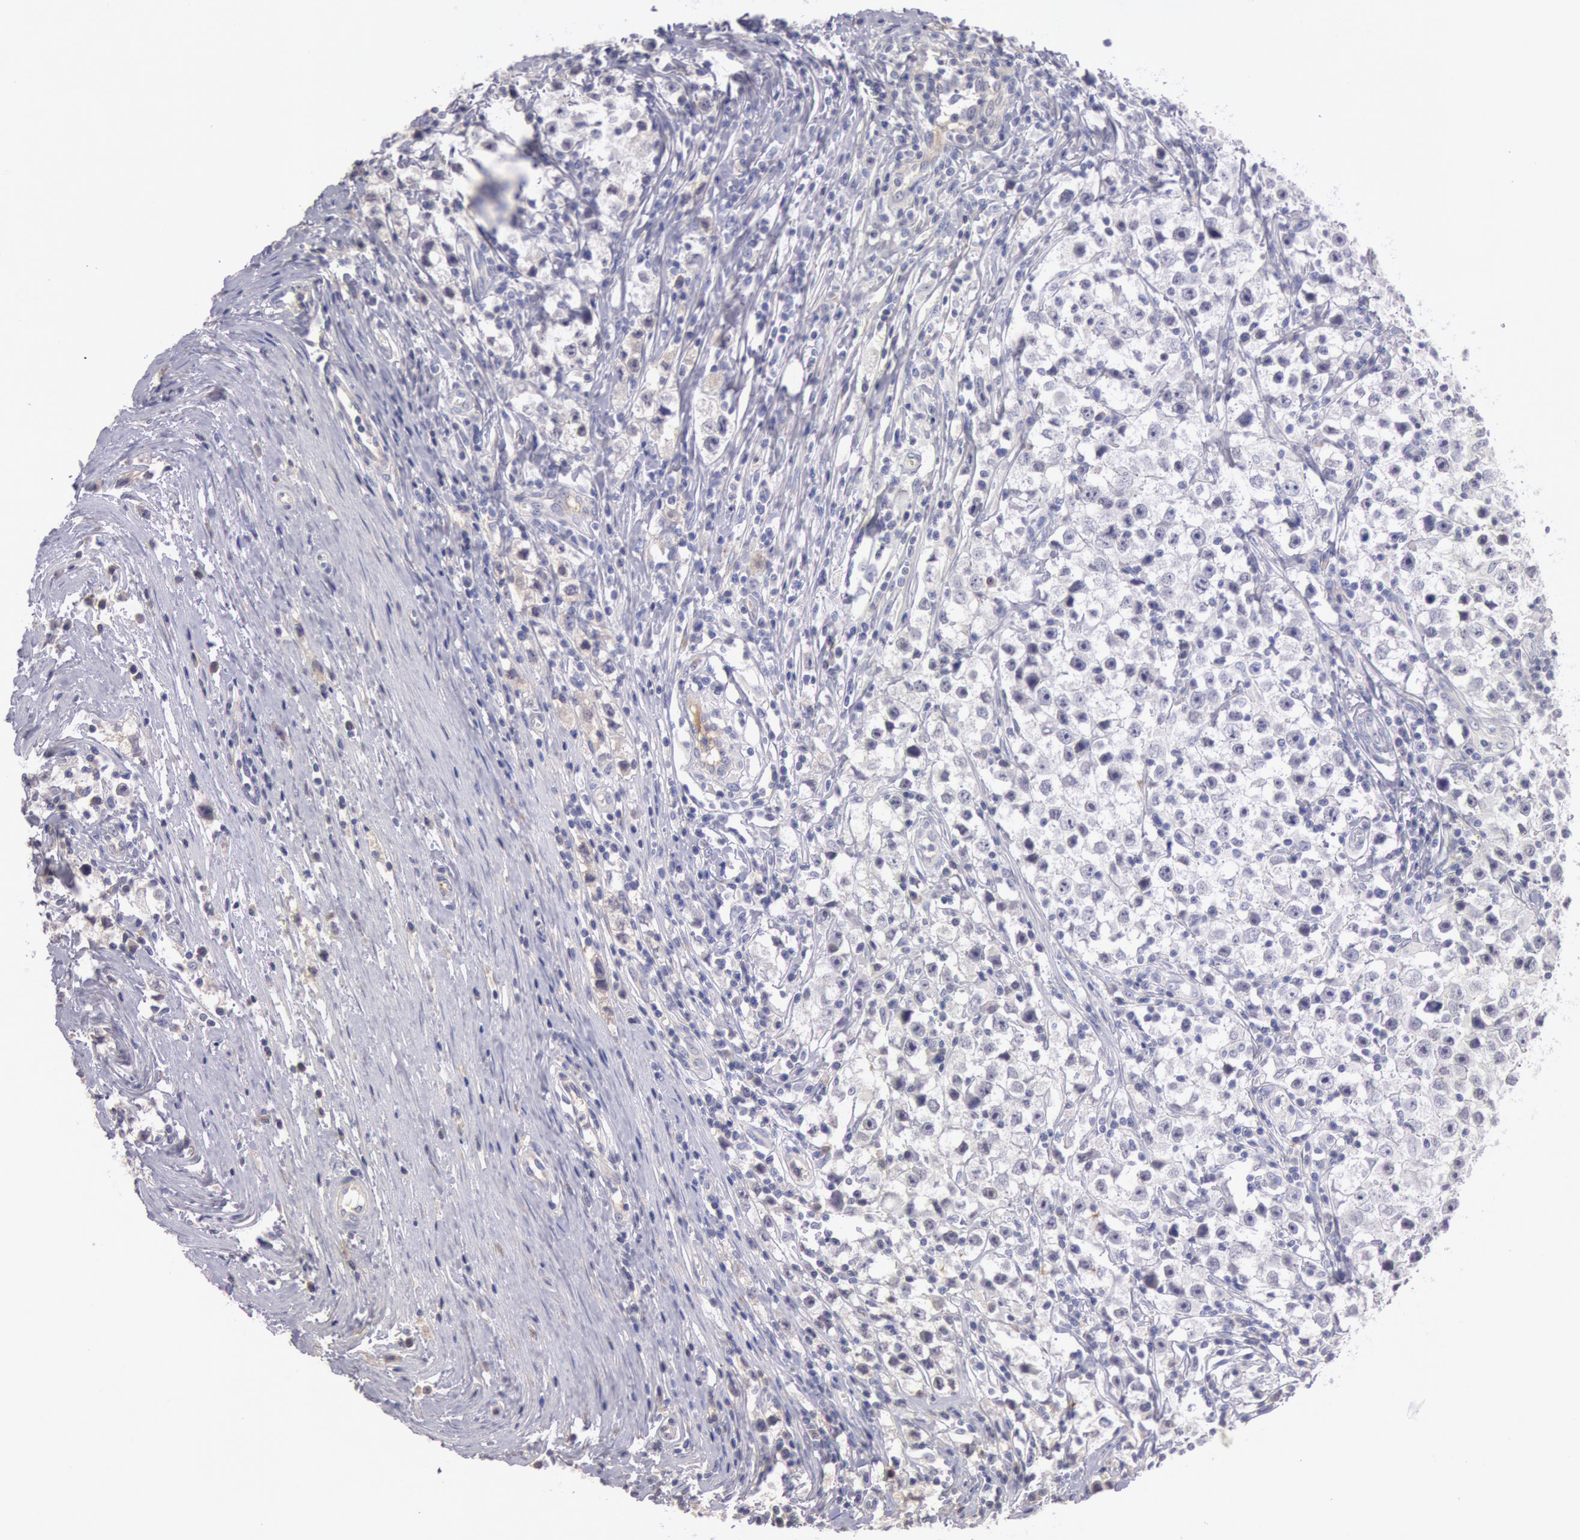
{"staining": {"intensity": "negative", "quantity": "none", "location": "none"}, "tissue": "testis cancer", "cell_type": "Tumor cells", "image_type": "cancer", "snomed": [{"axis": "morphology", "description": "Seminoma, NOS"}, {"axis": "topography", "description": "Testis"}], "caption": "Immunohistochemical staining of testis seminoma exhibits no significant positivity in tumor cells. Nuclei are stained in blue.", "gene": "C1R", "patient": {"sex": "male", "age": 35}}